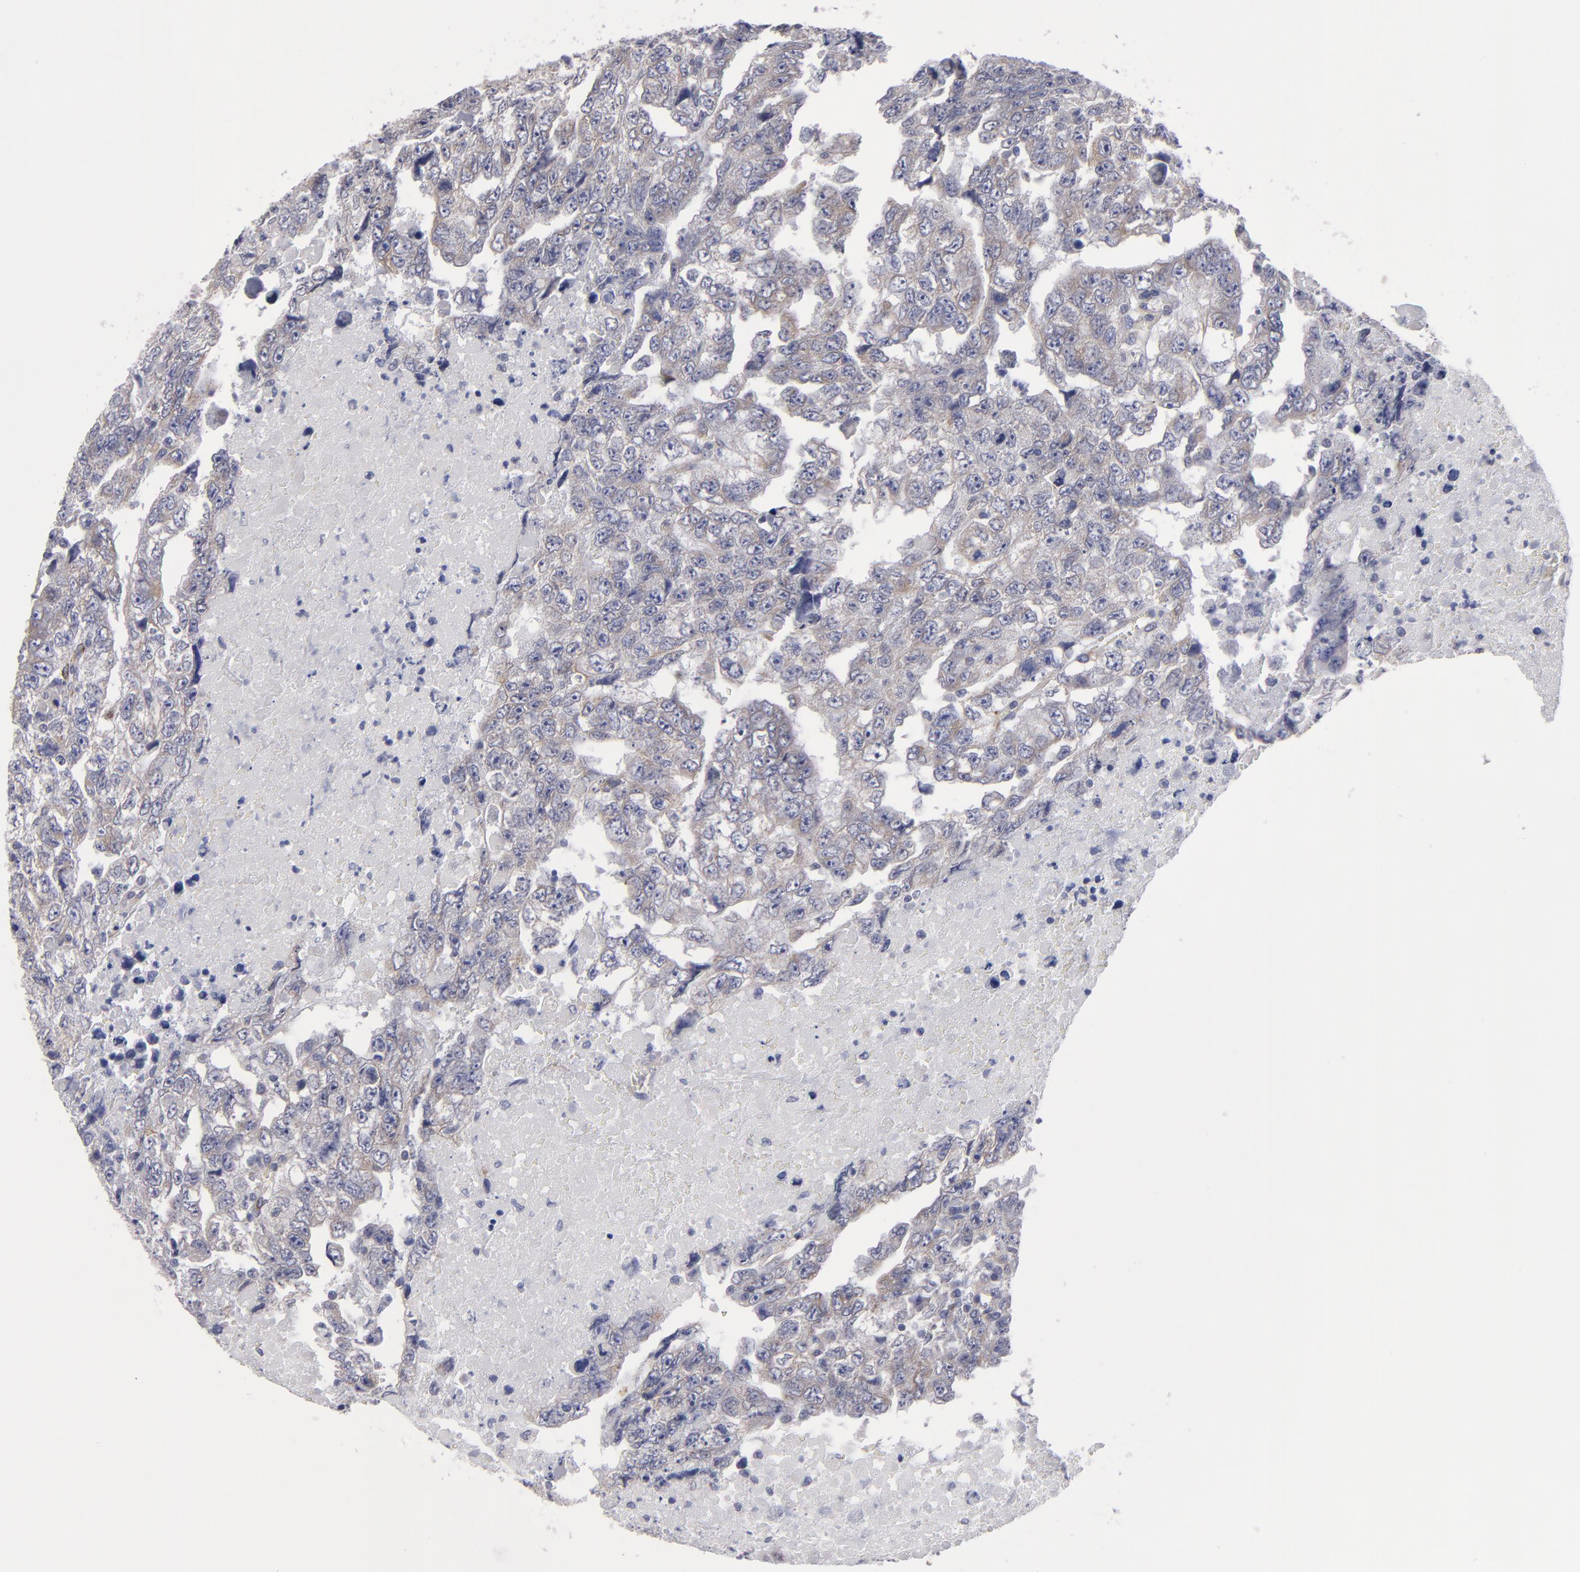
{"staining": {"intensity": "weak", "quantity": "25%-75%", "location": "cytoplasmic/membranous"}, "tissue": "testis cancer", "cell_type": "Tumor cells", "image_type": "cancer", "snomed": [{"axis": "morphology", "description": "Carcinoma, Embryonal, NOS"}, {"axis": "topography", "description": "Testis"}], "caption": "Brown immunohistochemical staining in human embryonal carcinoma (testis) demonstrates weak cytoplasmic/membranous expression in about 25%-75% of tumor cells.", "gene": "SLMAP", "patient": {"sex": "male", "age": 36}}